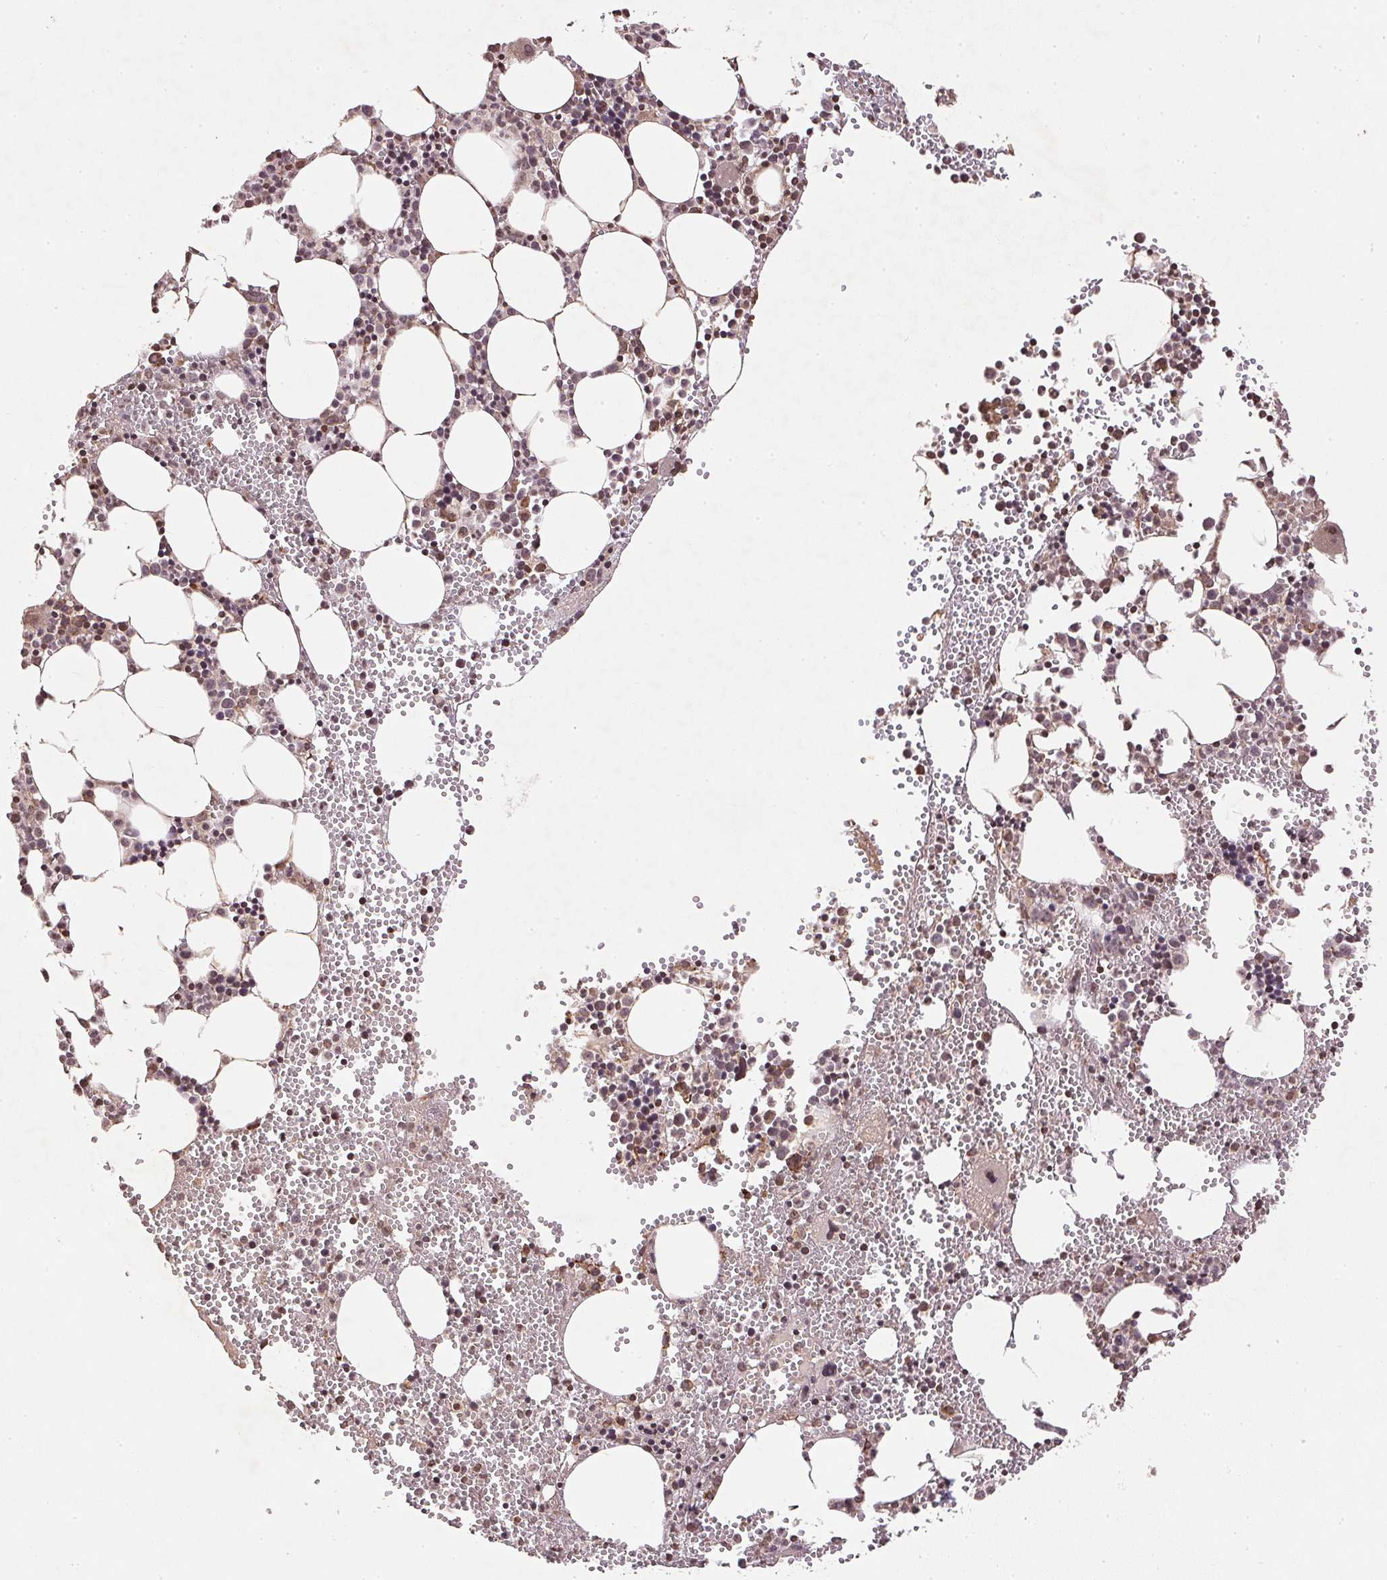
{"staining": {"intensity": "moderate", "quantity": "25%-75%", "location": "cytoplasmic/membranous,nuclear"}, "tissue": "bone marrow", "cell_type": "Hematopoietic cells", "image_type": "normal", "snomed": [{"axis": "morphology", "description": "Normal tissue, NOS"}, {"axis": "topography", "description": "Bone marrow"}], "caption": "A brown stain labels moderate cytoplasmic/membranous,nuclear expression of a protein in hematopoietic cells of benign human bone marrow. The staining is performed using DAB (3,3'-diaminobenzidine) brown chromogen to label protein expression. The nuclei are counter-stained blue using hematoxylin.", "gene": "SPRED2", "patient": {"sex": "male", "age": 89}}